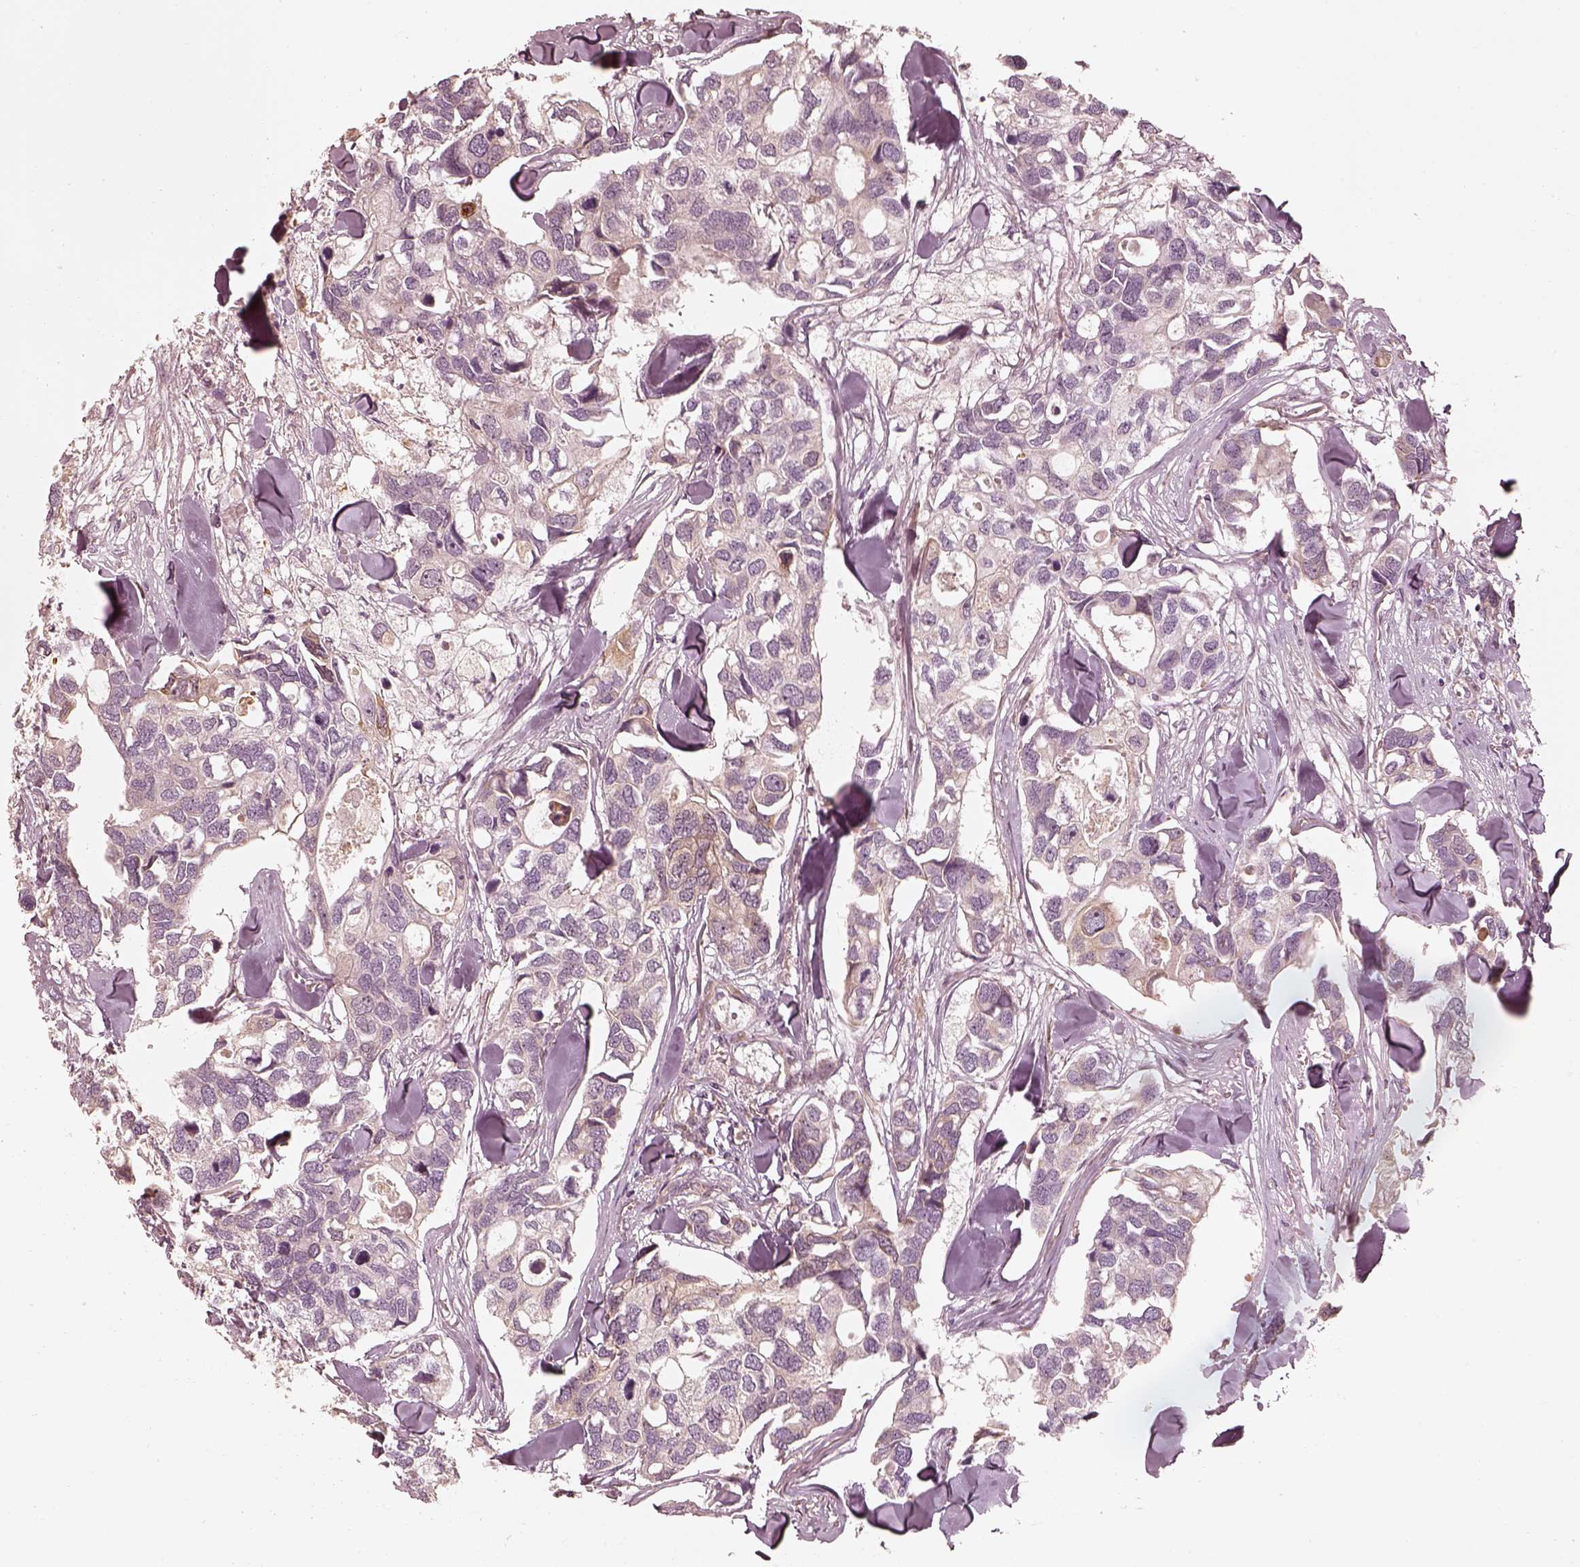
{"staining": {"intensity": "weak", "quantity": "<25%", "location": "cytoplasmic/membranous"}, "tissue": "breast cancer", "cell_type": "Tumor cells", "image_type": "cancer", "snomed": [{"axis": "morphology", "description": "Duct carcinoma"}, {"axis": "topography", "description": "Breast"}], "caption": "Tumor cells show no significant staining in breast infiltrating ductal carcinoma. Brightfield microscopy of immunohistochemistry (IHC) stained with DAB (3,3'-diaminobenzidine) (brown) and hematoxylin (blue), captured at high magnification.", "gene": "WLS", "patient": {"sex": "female", "age": 83}}